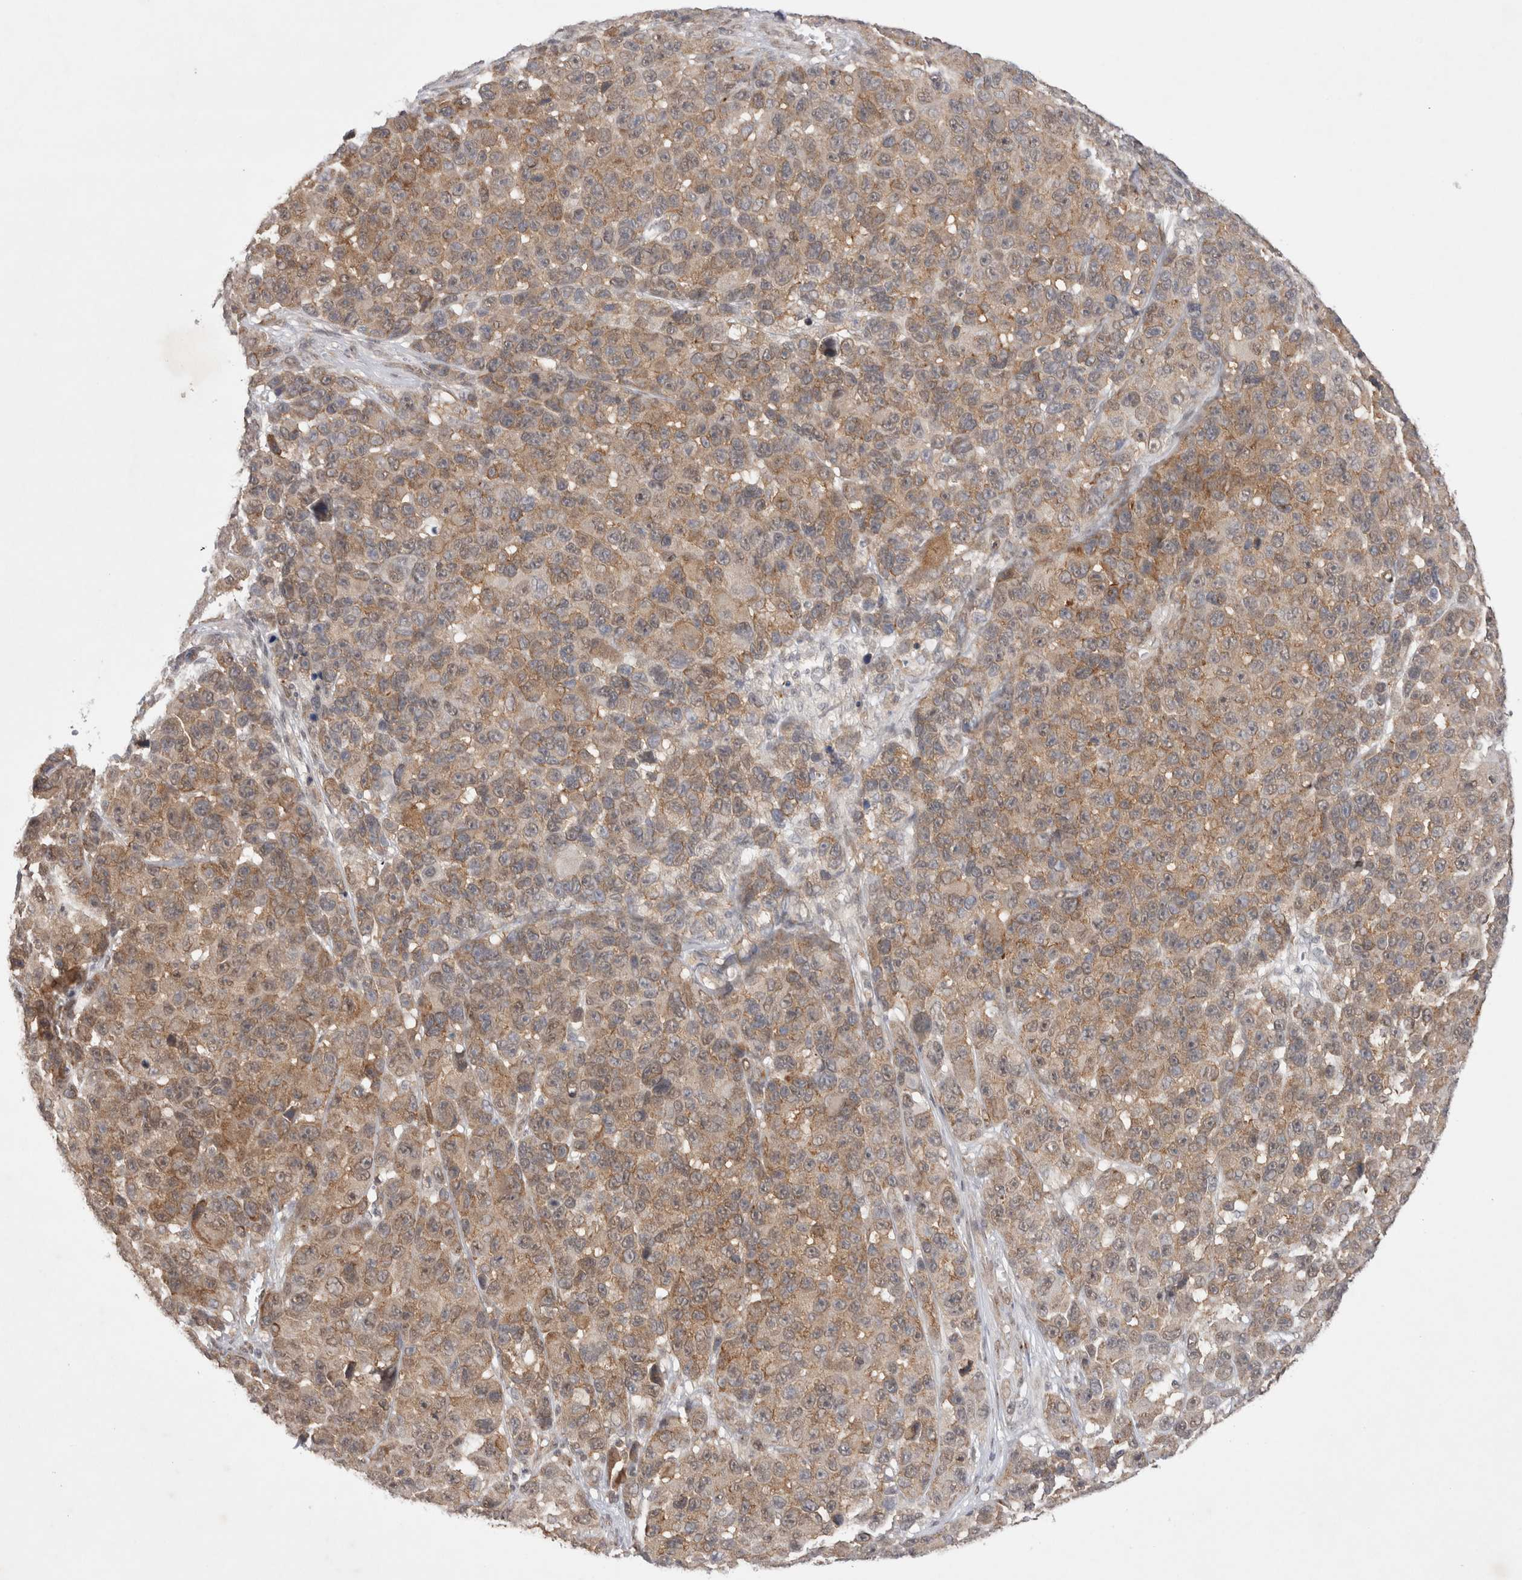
{"staining": {"intensity": "weak", "quantity": "25%-75%", "location": "cytoplasmic/membranous"}, "tissue": "melanoma", "cell_type": "Tumor cells", "image_type": "cancer", "snomed": [{"axis": "morphology", "description": "Malignant melanoma, NOS"}, {"axis": "topography", "description": "Skin"}], "caption": "The photomicrograph exhibits staining of melanoma, revealing weak cytoplasmic/membranous protein positivity (brown color) within tumor cells. The staining was performed using DAB (3,3'-diaminobenzidine), with brown indicating positive protein expression. Nuclei are stained blue with hematoxylin.", "gene": "WIPF2", "patient": {"sex": "male", "age": 53}}